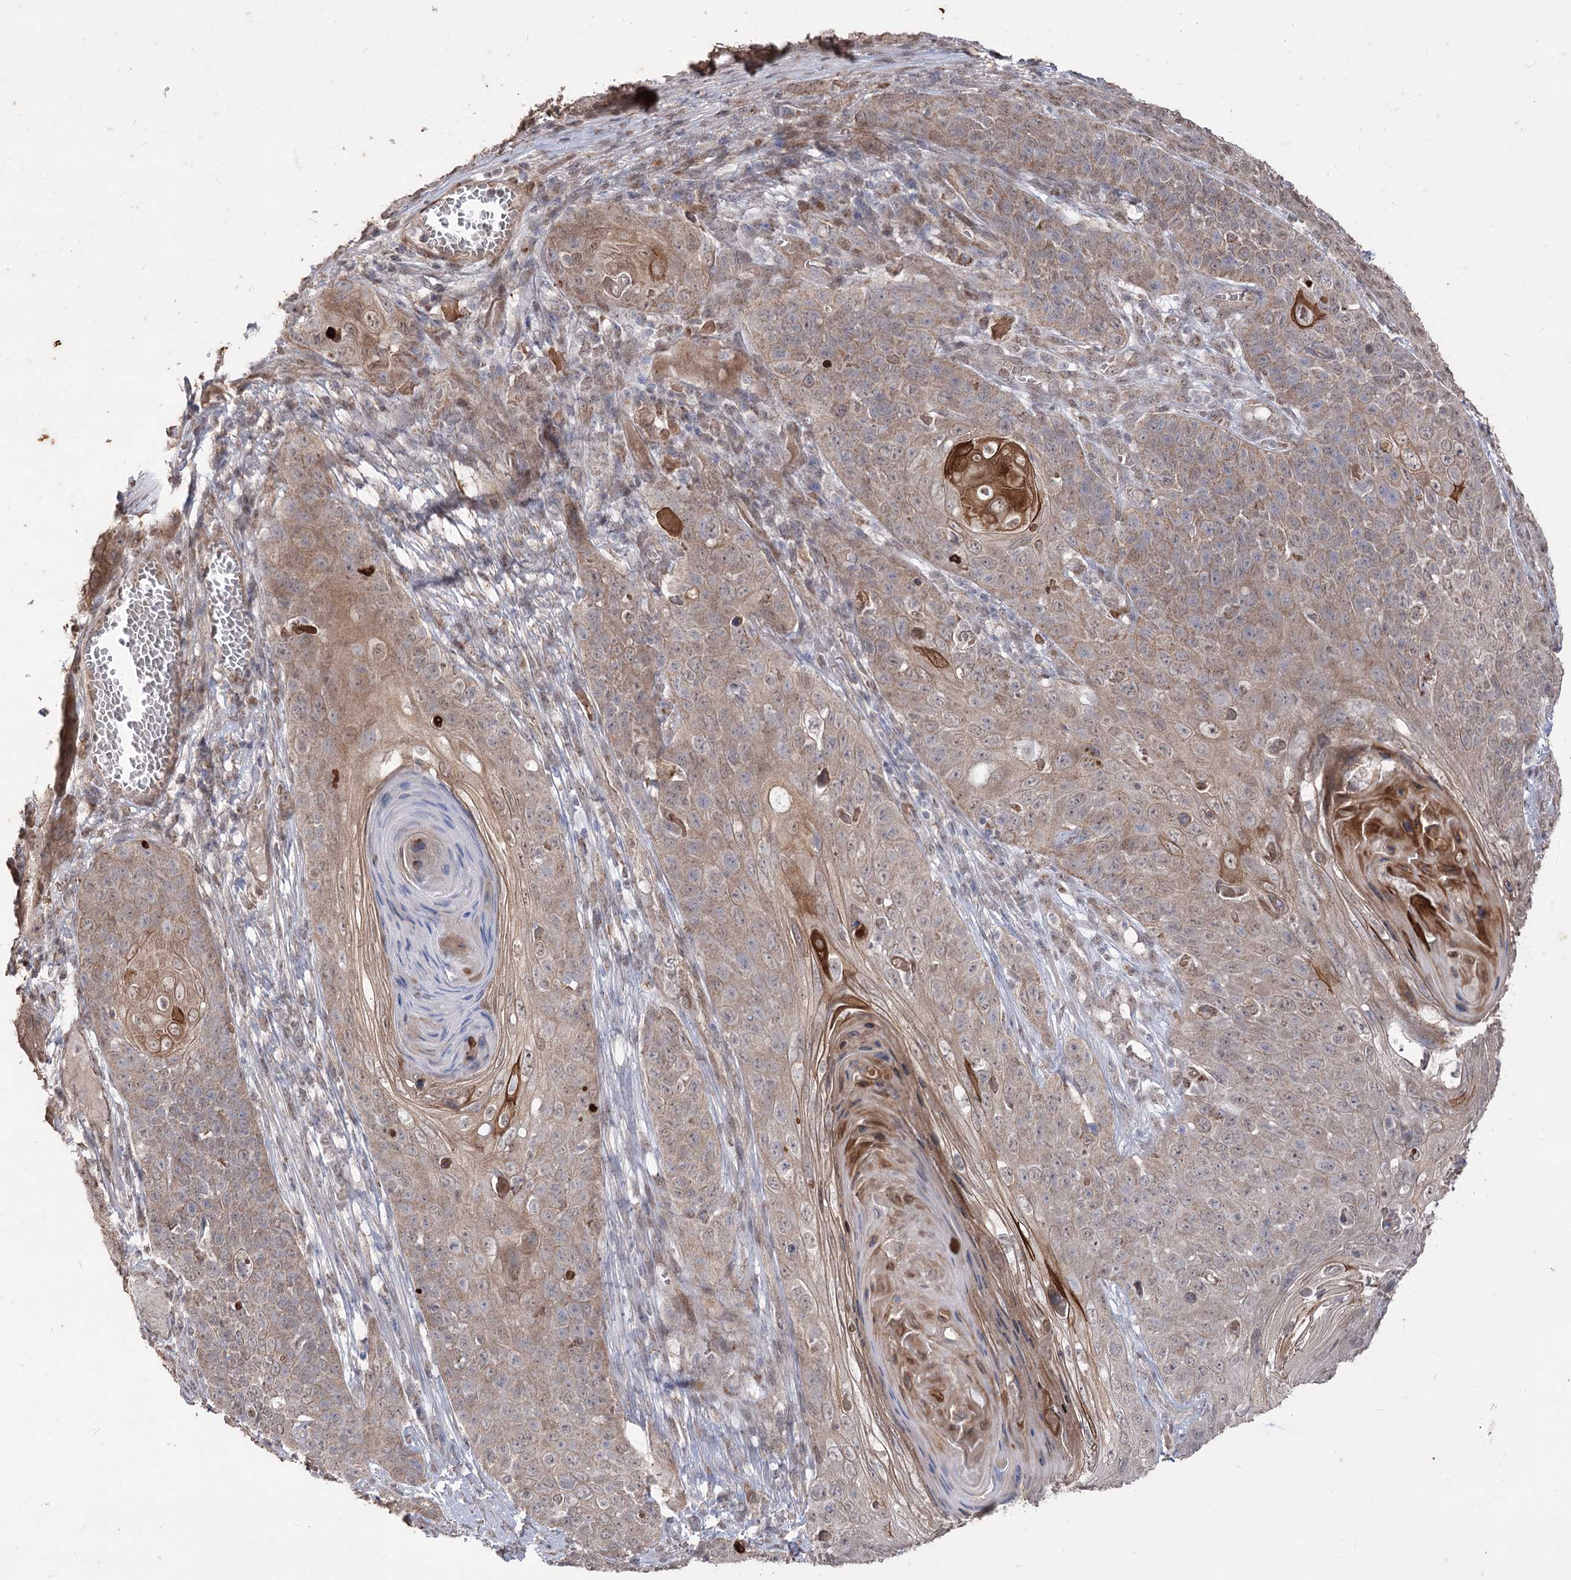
{"staining": {"intensity": "moderate", "quantity": ">75%", "location": "cytoplasmic/membranous"}, "tissue": "skin cancer", "cell_type": "Tumor cells", "image_type": "cancer", "snomed": [{"axis": "morphology", "description": "Squamous cell carcinoma, NOS"}, {"axis": "topography", "description": "Skin"}], "caption": "Immunohistochemical staining of human squamous cell carcinoma (skin) shows medium levels of moderate cytoplasmic/membranous protein expression in about >75% of tumor cells.", "gene": "ZSCAN23", "patient": {"sex": "male", "age": 55}}